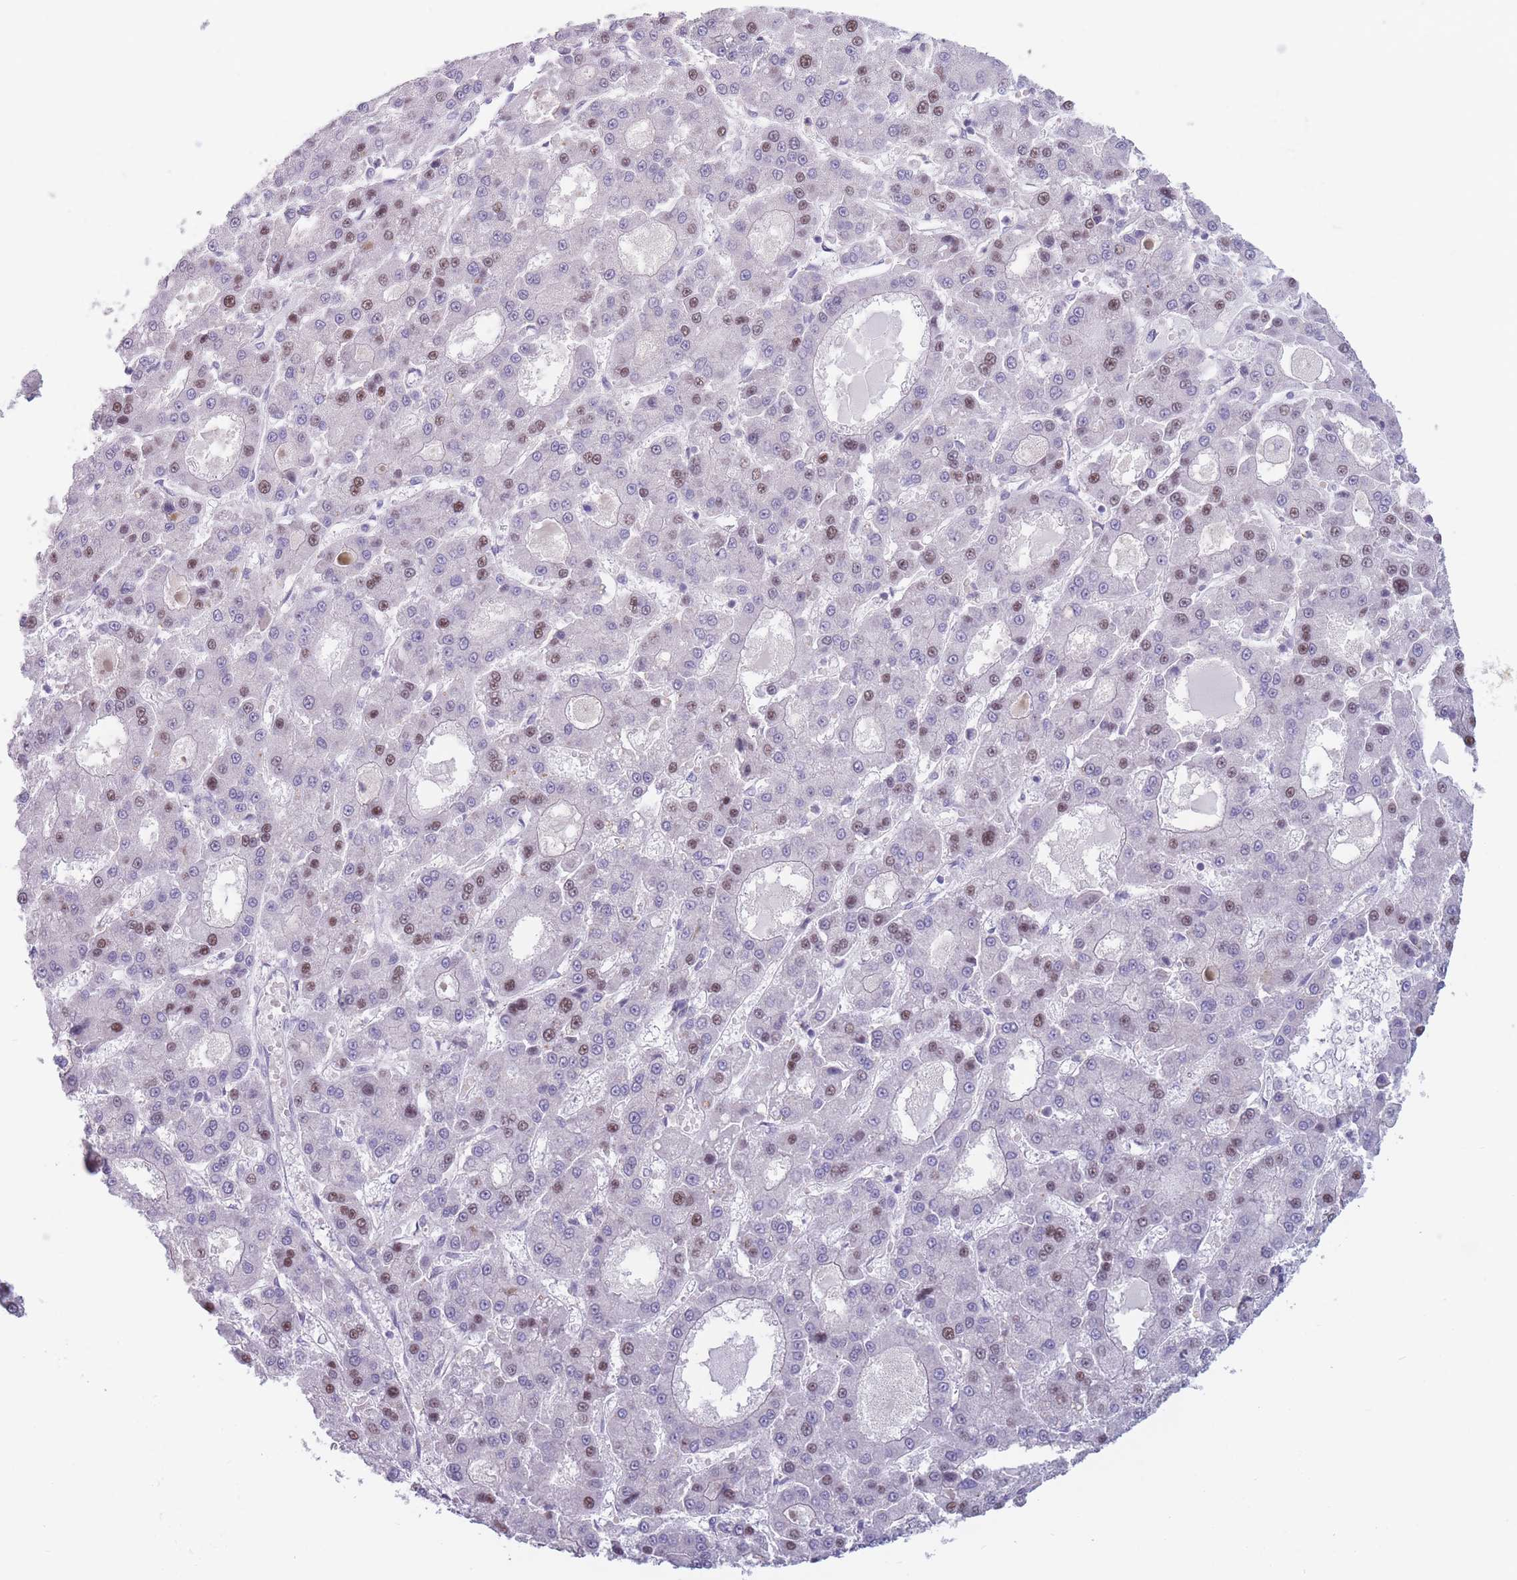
{"staining": {"intensity": "moderate", "quantity": "25%-75%", "location": "nuclear"}, "tissue": "liver cancer", "cell_type": "Tumor cells", "image_type": "cancer", "snomed": [{"axis": "morphology", "description": "Carcinoma, Hepatocellular, NOS"}, {"axis": "topography", "description": "Liver"}], "caption": "Brown immunohistochemical staining in human liver cancer exhibits moderate nuclear positivity in about 25%-75% of tumor cells.", "gene": "ZNF439", "patient": {"sex": "male", "age": 70}}